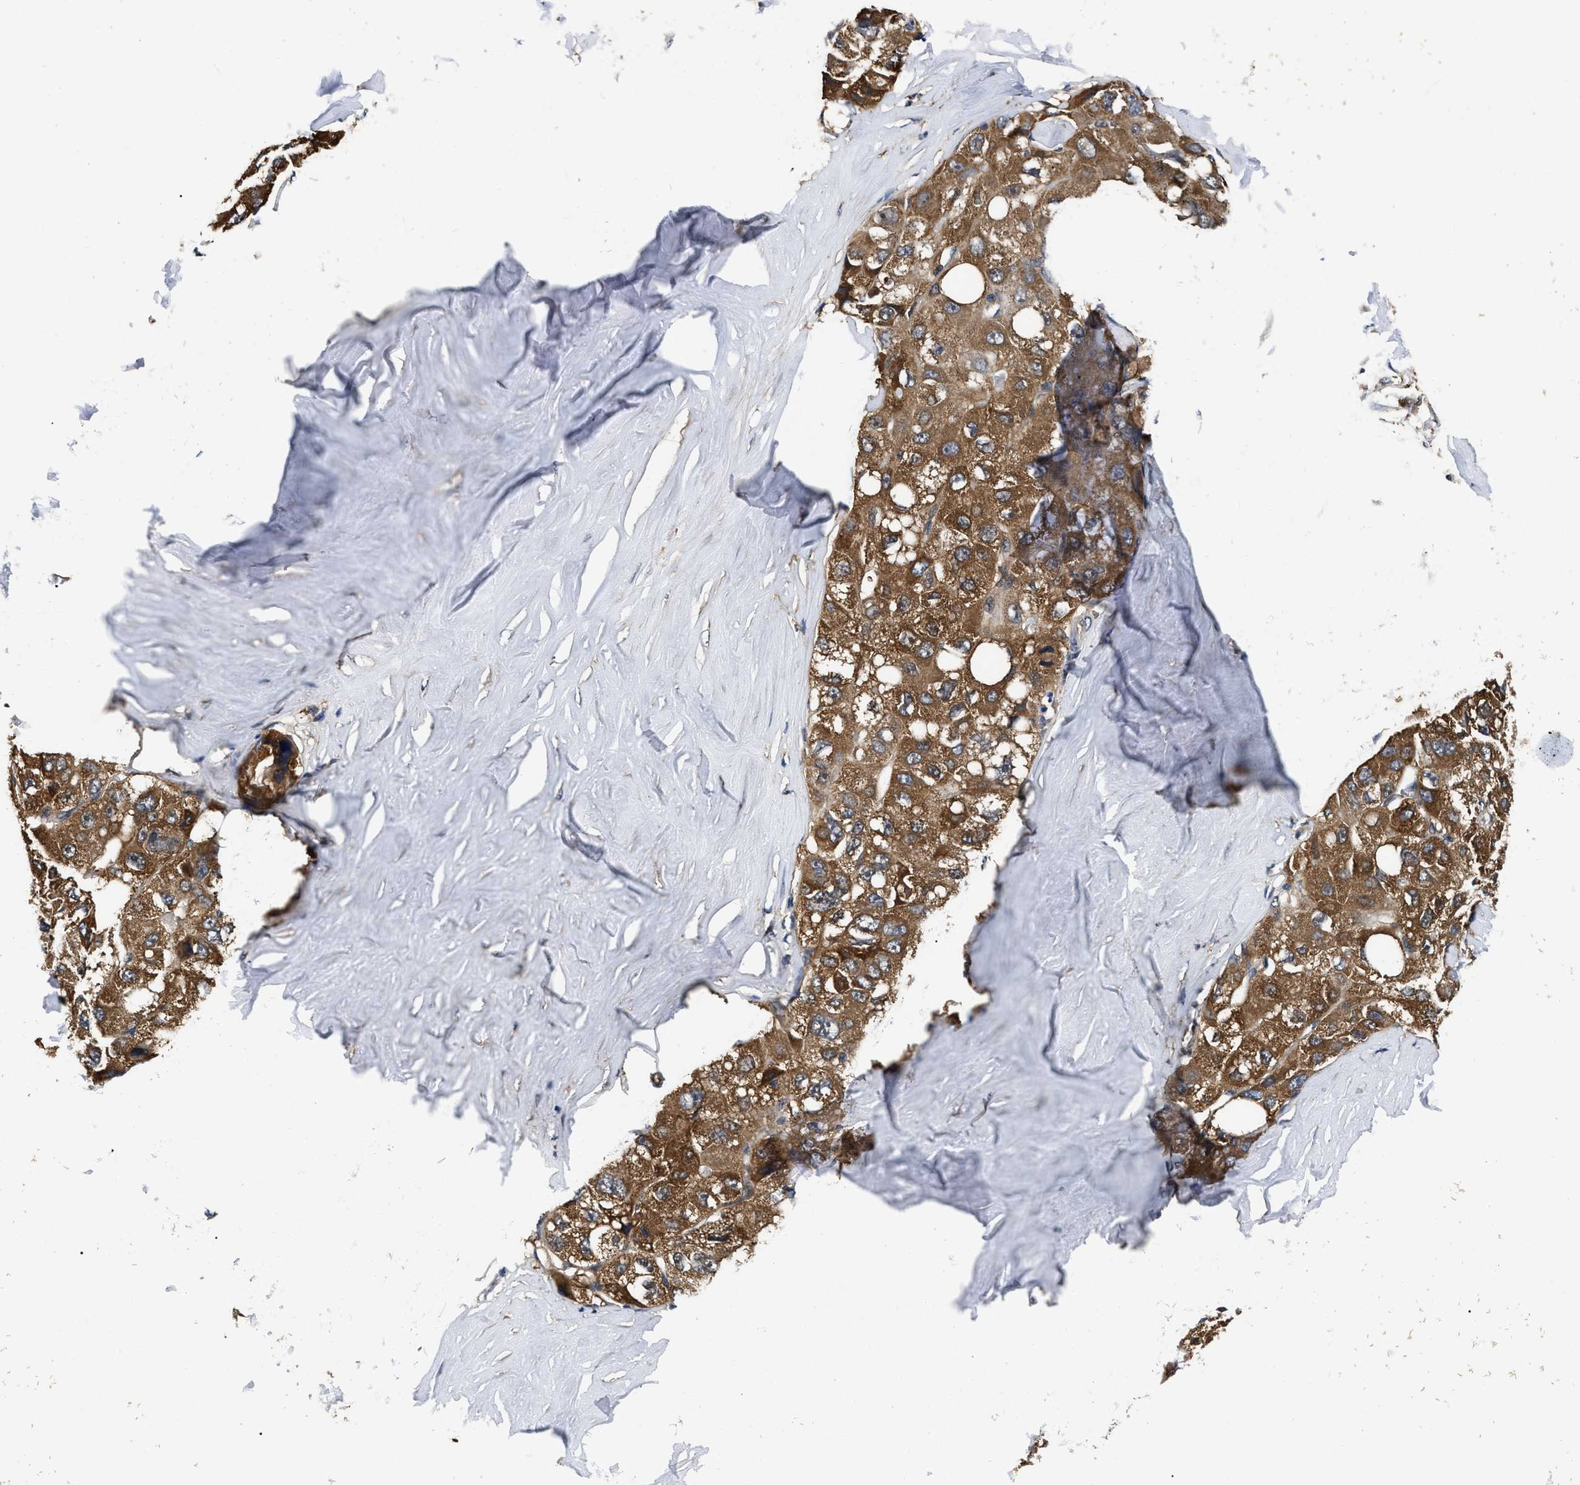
{"staining": {"intensity": "strong", "quantity": ">75%", "location": "cytoplasmic/membranous"}, "tissue": "liver cancer", "cell_type": "Tumor cells", "image_type": "cancer", "snomed": [{"axis": "morphology", "description": "Carcinoma, Hepatocellular, NOS"}, {"axis": "topography", "description": "Liver"}], "caption": "Protein staining displays strong cytoplasmic/membranous expression in about >75% of tumor cells in liver cancer.", "gene": "GET4", "patient": {"sex": "male", "age": 80}}